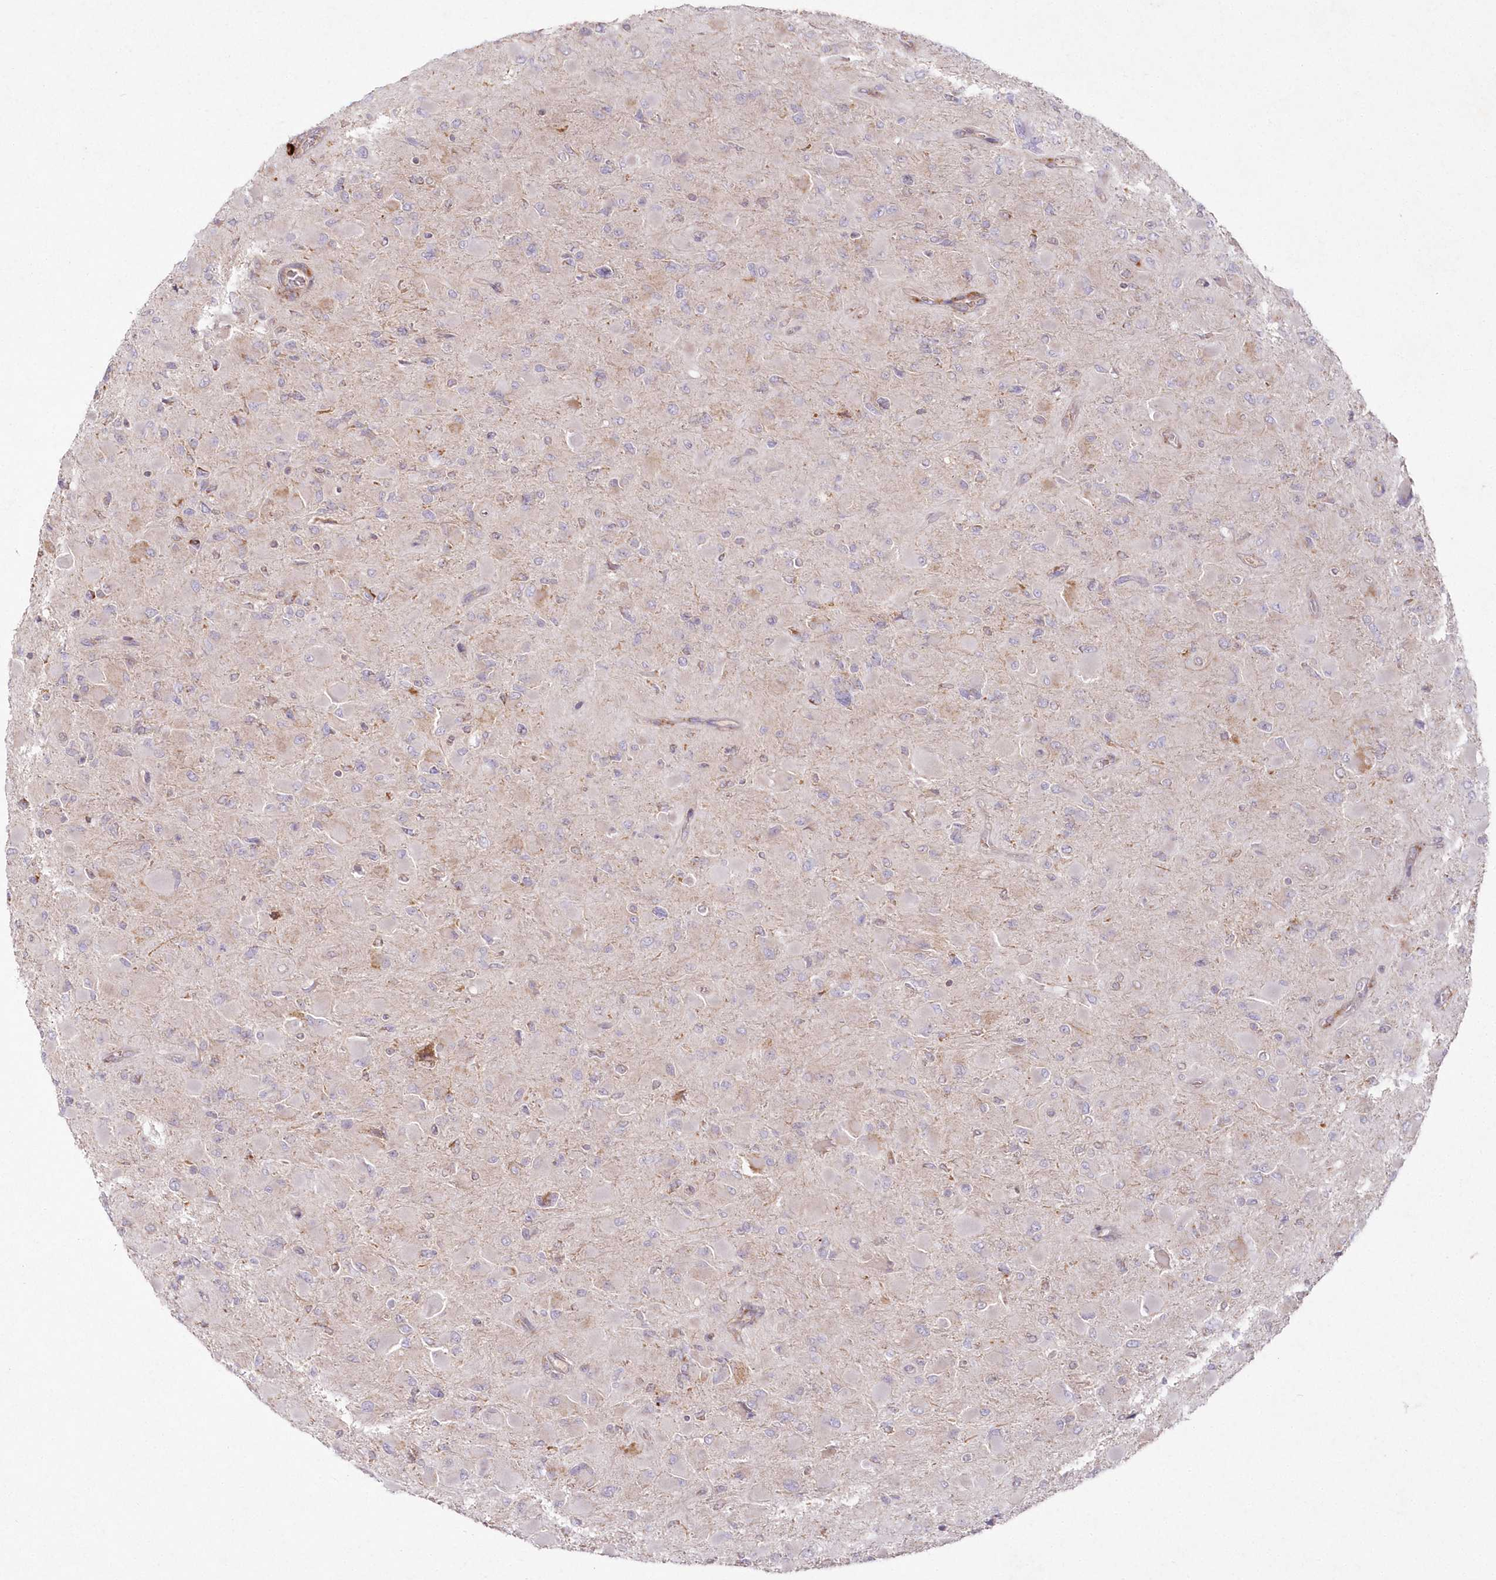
{"staining": {"intensity": "negative", "quantity": "none", "location": "none"}, "tissue": "glioma", "cell_type": "Tumor cells", "image_type": "cancer", "snomed": [{"axis": "morphology", "description": "Glioma, malignant, High grade"}, {"axis": "topography", "description": "Cerebral cortex"}], "caption": "Protein analysis of glioma reveals no significant staining in tumor cells. (Brightfield microscopy of DAB immunohistochemistry (IHC) at high magnification).", "gene": "ARSB", "patient": {"sex": "female", "age": 36}}